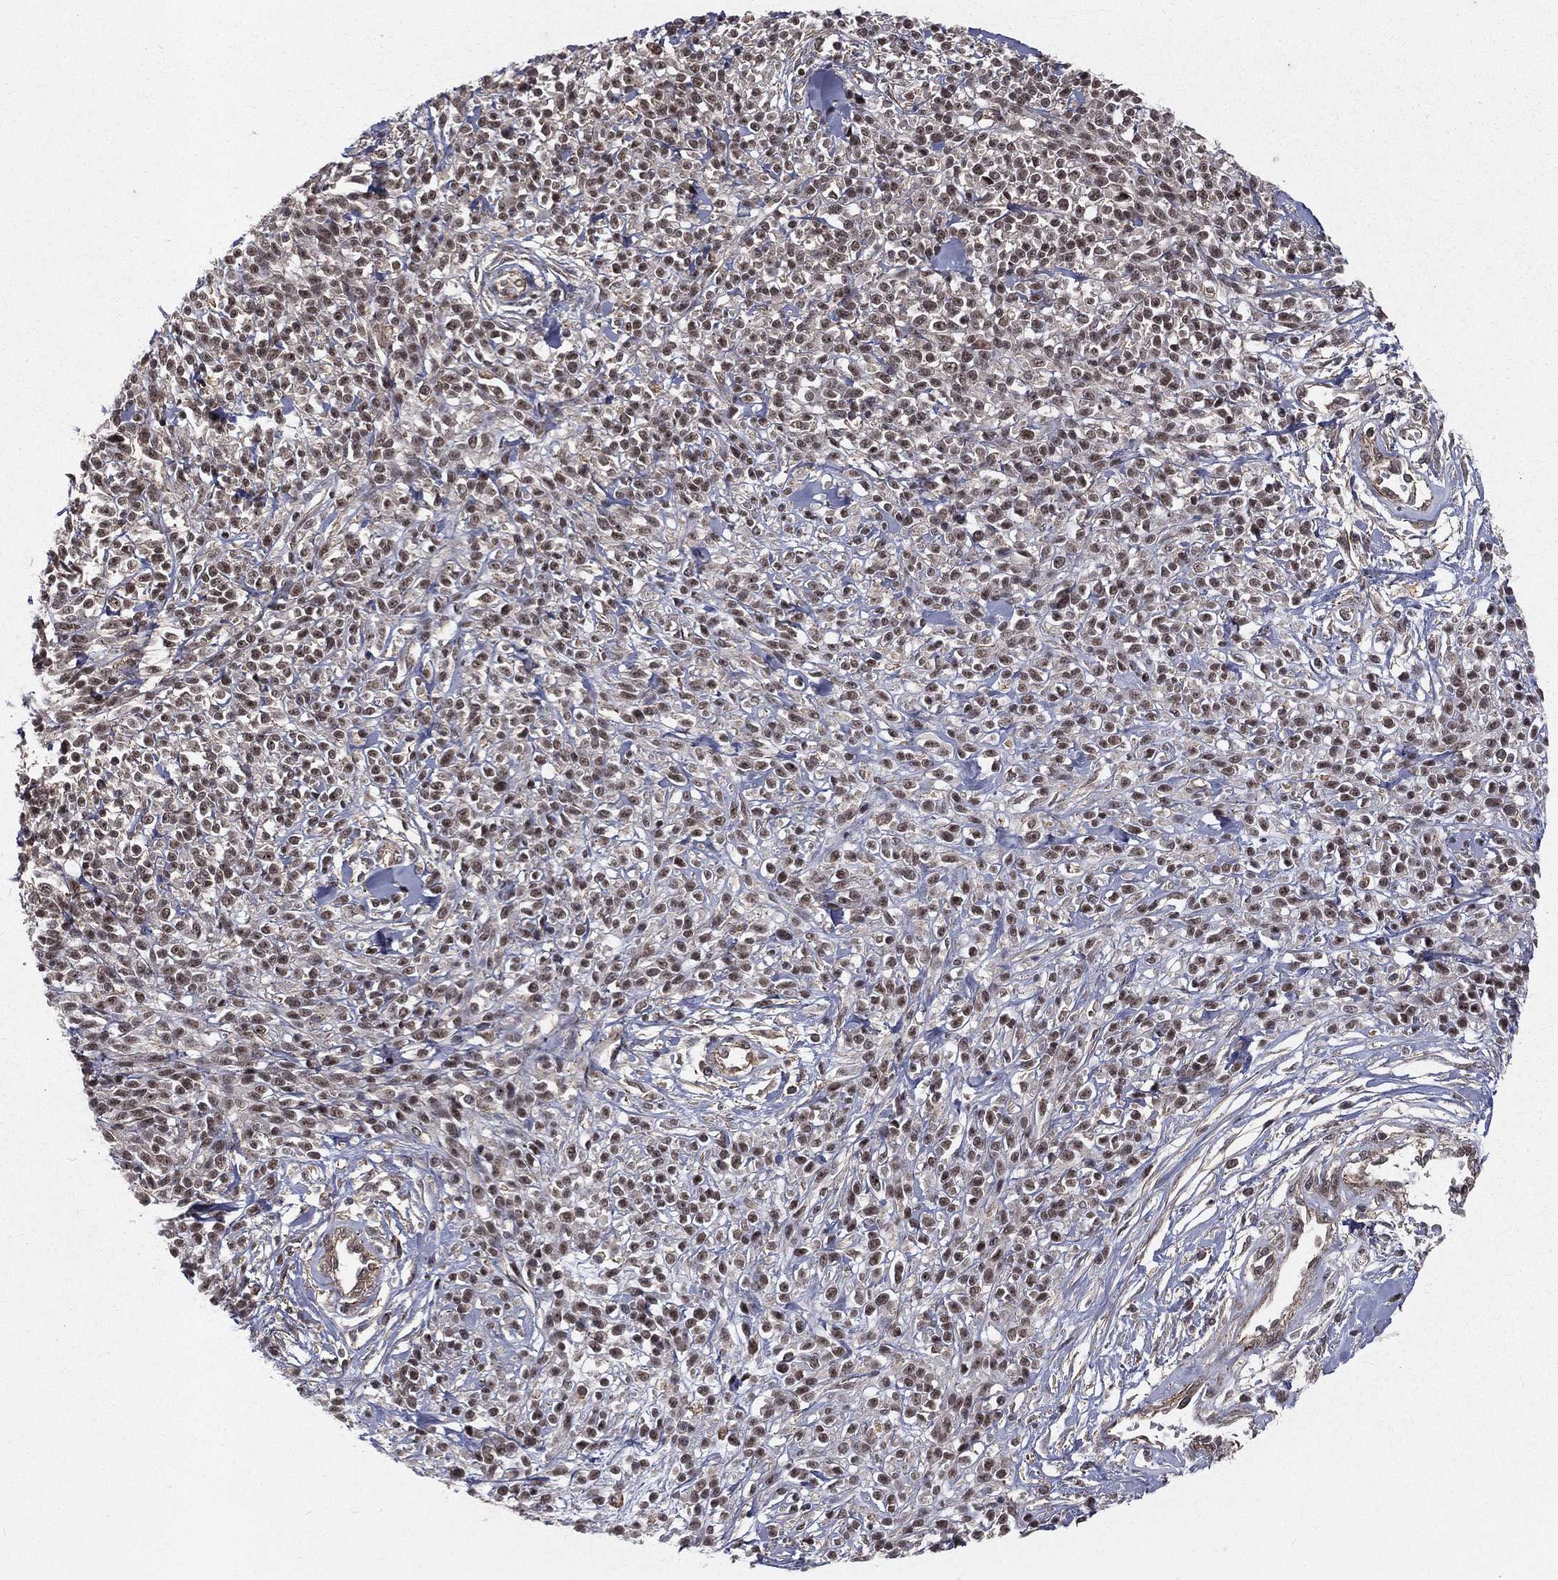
{"staining": {"intensity": "strong", "quantity": "25%-75%", "location": "nuclear"}, "tissue": "melanoma", "cell_type": "Tumor cells", "image_type": "cancer", "snomed": [{"axis": "morphology", "description": "Malignant melanoma, NOS"}, {"axis": "topography", "description": "Skin"}, {"axis": "topography", "description": "Skin of trunk"}], "caption": "About 25%-75% of tumor cells in melanoma display strong nuclear protein expression as visualized by brown immunohistochemical staining.", "gene": "MORC2", "patient": {"sex": "male", "age": 74}}